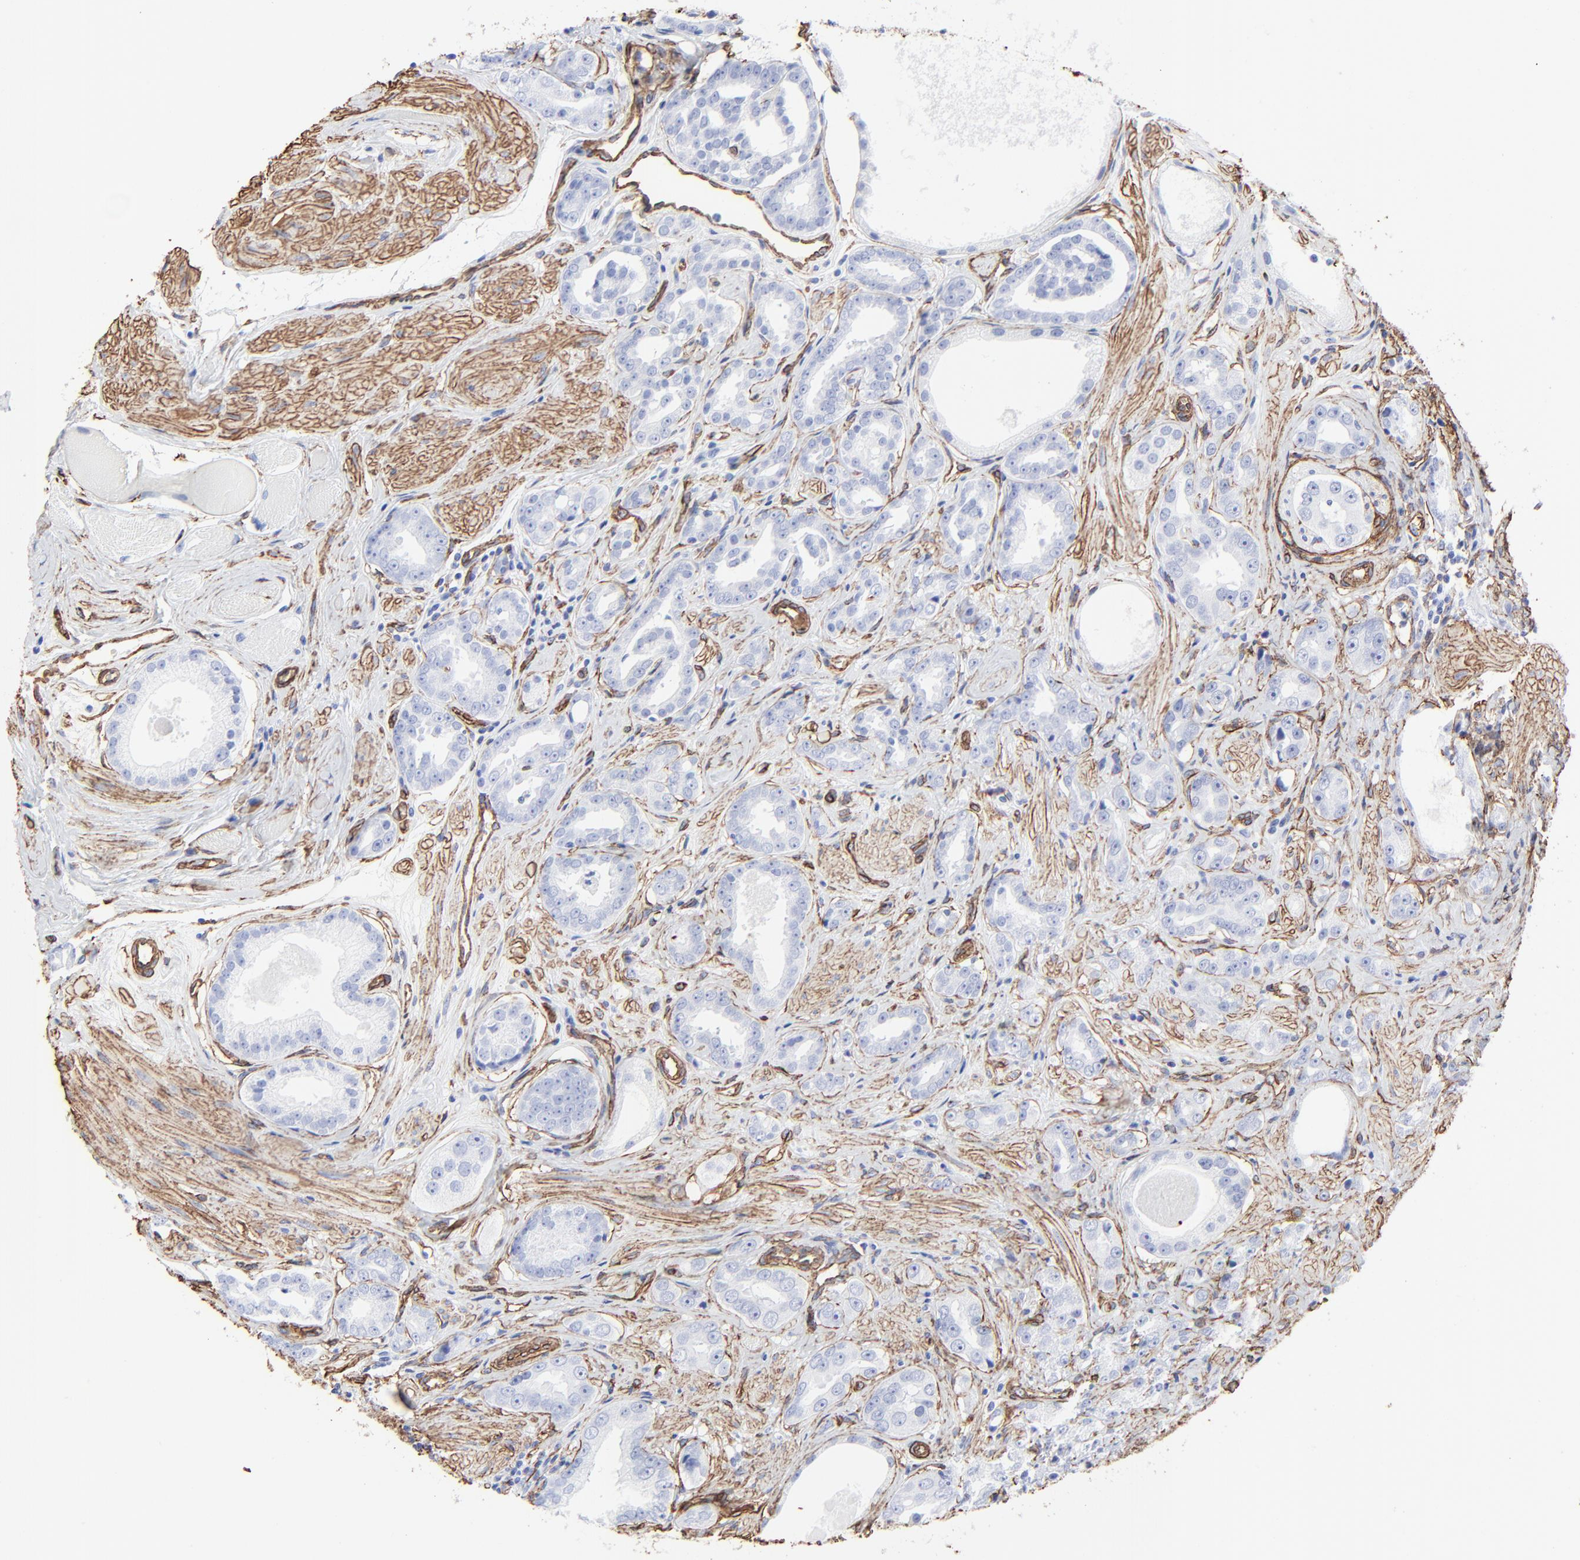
{"staining": {"intensity": "negative", "quantity": "none", "location": "none"}, "tissue": "prostate cancer", "cell_type": "Tumor cells", "image_type": "cancer", "snomed": [{"axis": "morphology", "description": "Adenocarcinoma, Medium grade"}, {"axis": "topography", "description": "Prostate"}], "caption": "Protein analysis of prostate cancer reveals no significant expression in tumor cells. (DAB immunohistochemistry visualized using brightfield microscopy, high magnification).", "gene": "CAV1", "patient": {"sex": "male", "age": 53}}